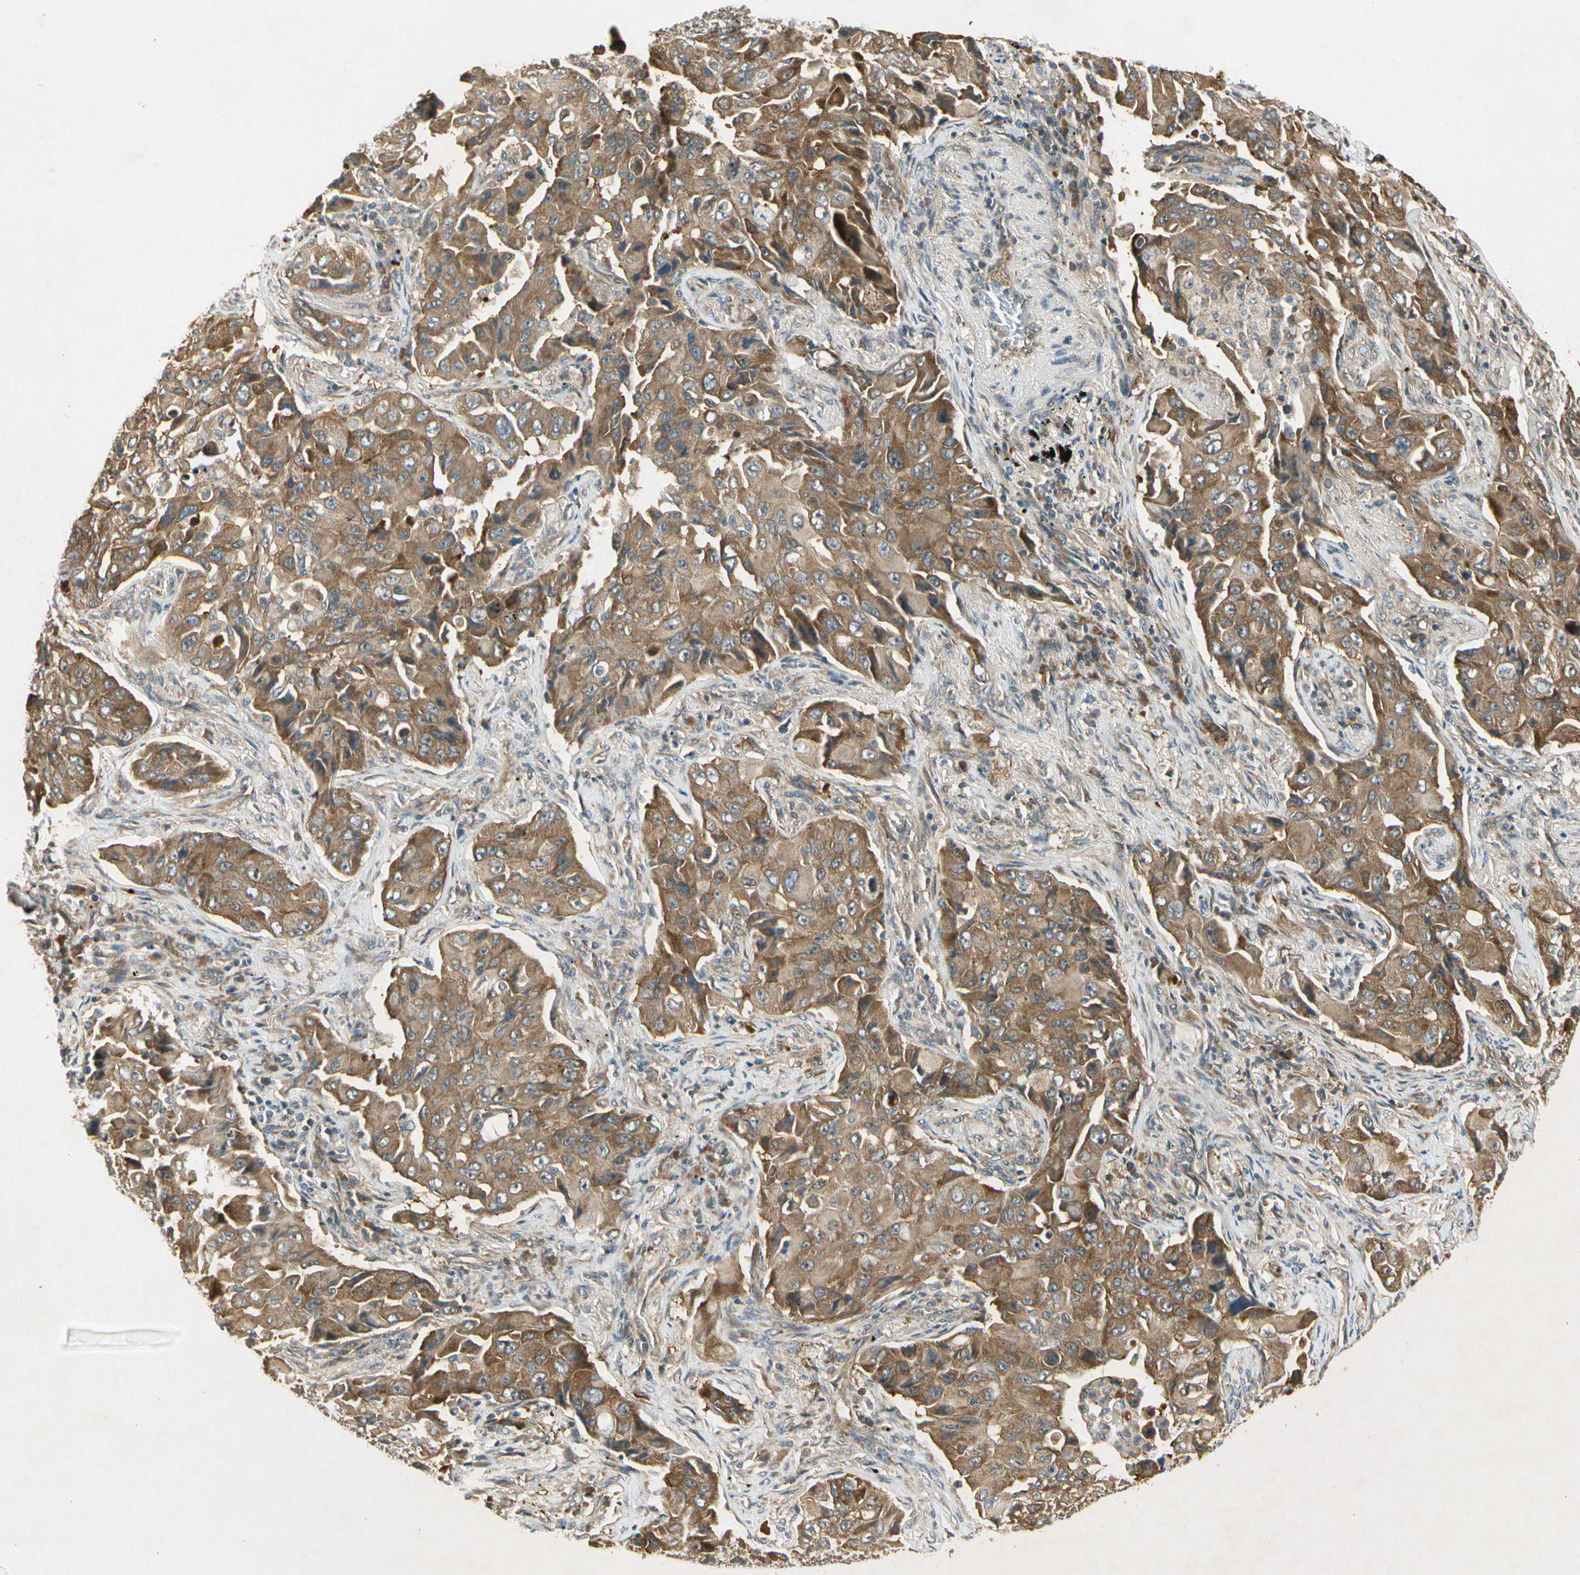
{"staining": {"intensity": "moderate", "quantity": ">75%", "location": "cytoplasmic/membranous"}, "tissue": "lung cancer", "cell_type": "Tumor cells", "image_type": "cancer", "snomed": [{"axis": "morphology", "description": "Adenocarcinoma, NOS"}, {"axis": "topography", "description": "Lung"}], "caption": "Immunohistochemical staining of lung adenocarcinoma demonstrates medium levels of moderate cytoplasmic/membranous protein staining in approximately >75% of tumor cells. (brown staining indicates protein expression, while blue staining denotes nuclei).", "gene": "EIF1AX", "patient": {"sex": "female", "age": 65}}